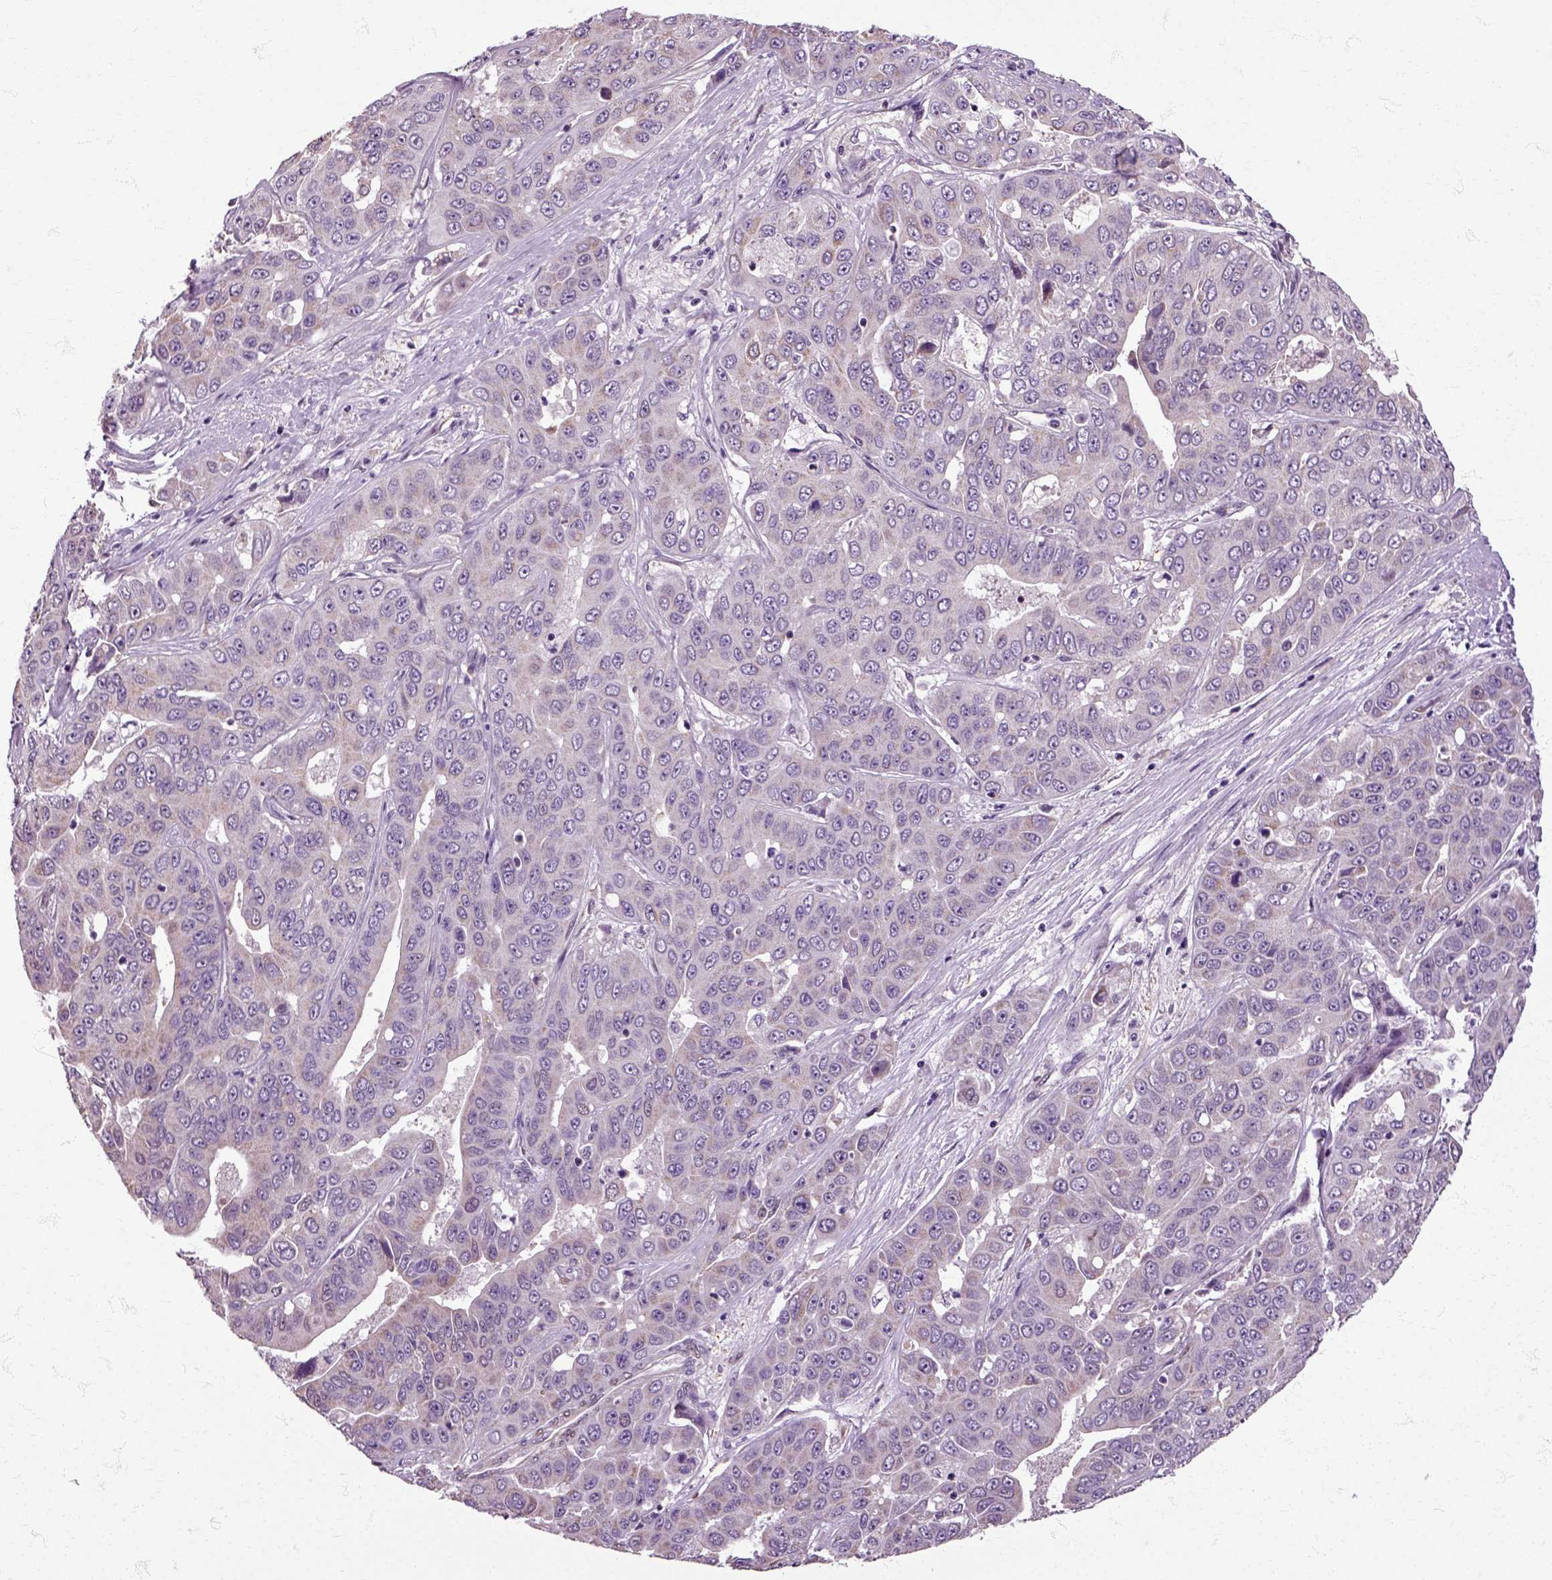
{"staining": {"intensity": "weak", "quantity": "<25%", "location": "cytoplasmic/membranous"}, "tissue": "liver cancer", "cell_type": "Tumor cells", "image_type": "cancer", "snomed": [{"axis": "morphology", "description": "Cholangiocarcinoma"}, {"axis": "topography", "description": "Liver"}], "caption": "High power microscopy histopathology image of an immunohistochemistry photomicrograph of liver cancer (cholangiocarcinoma), revealing no significant positivity in tumor cells.", "gene": "HSPA2", "patient": {"sex": "female", "age": 52}}